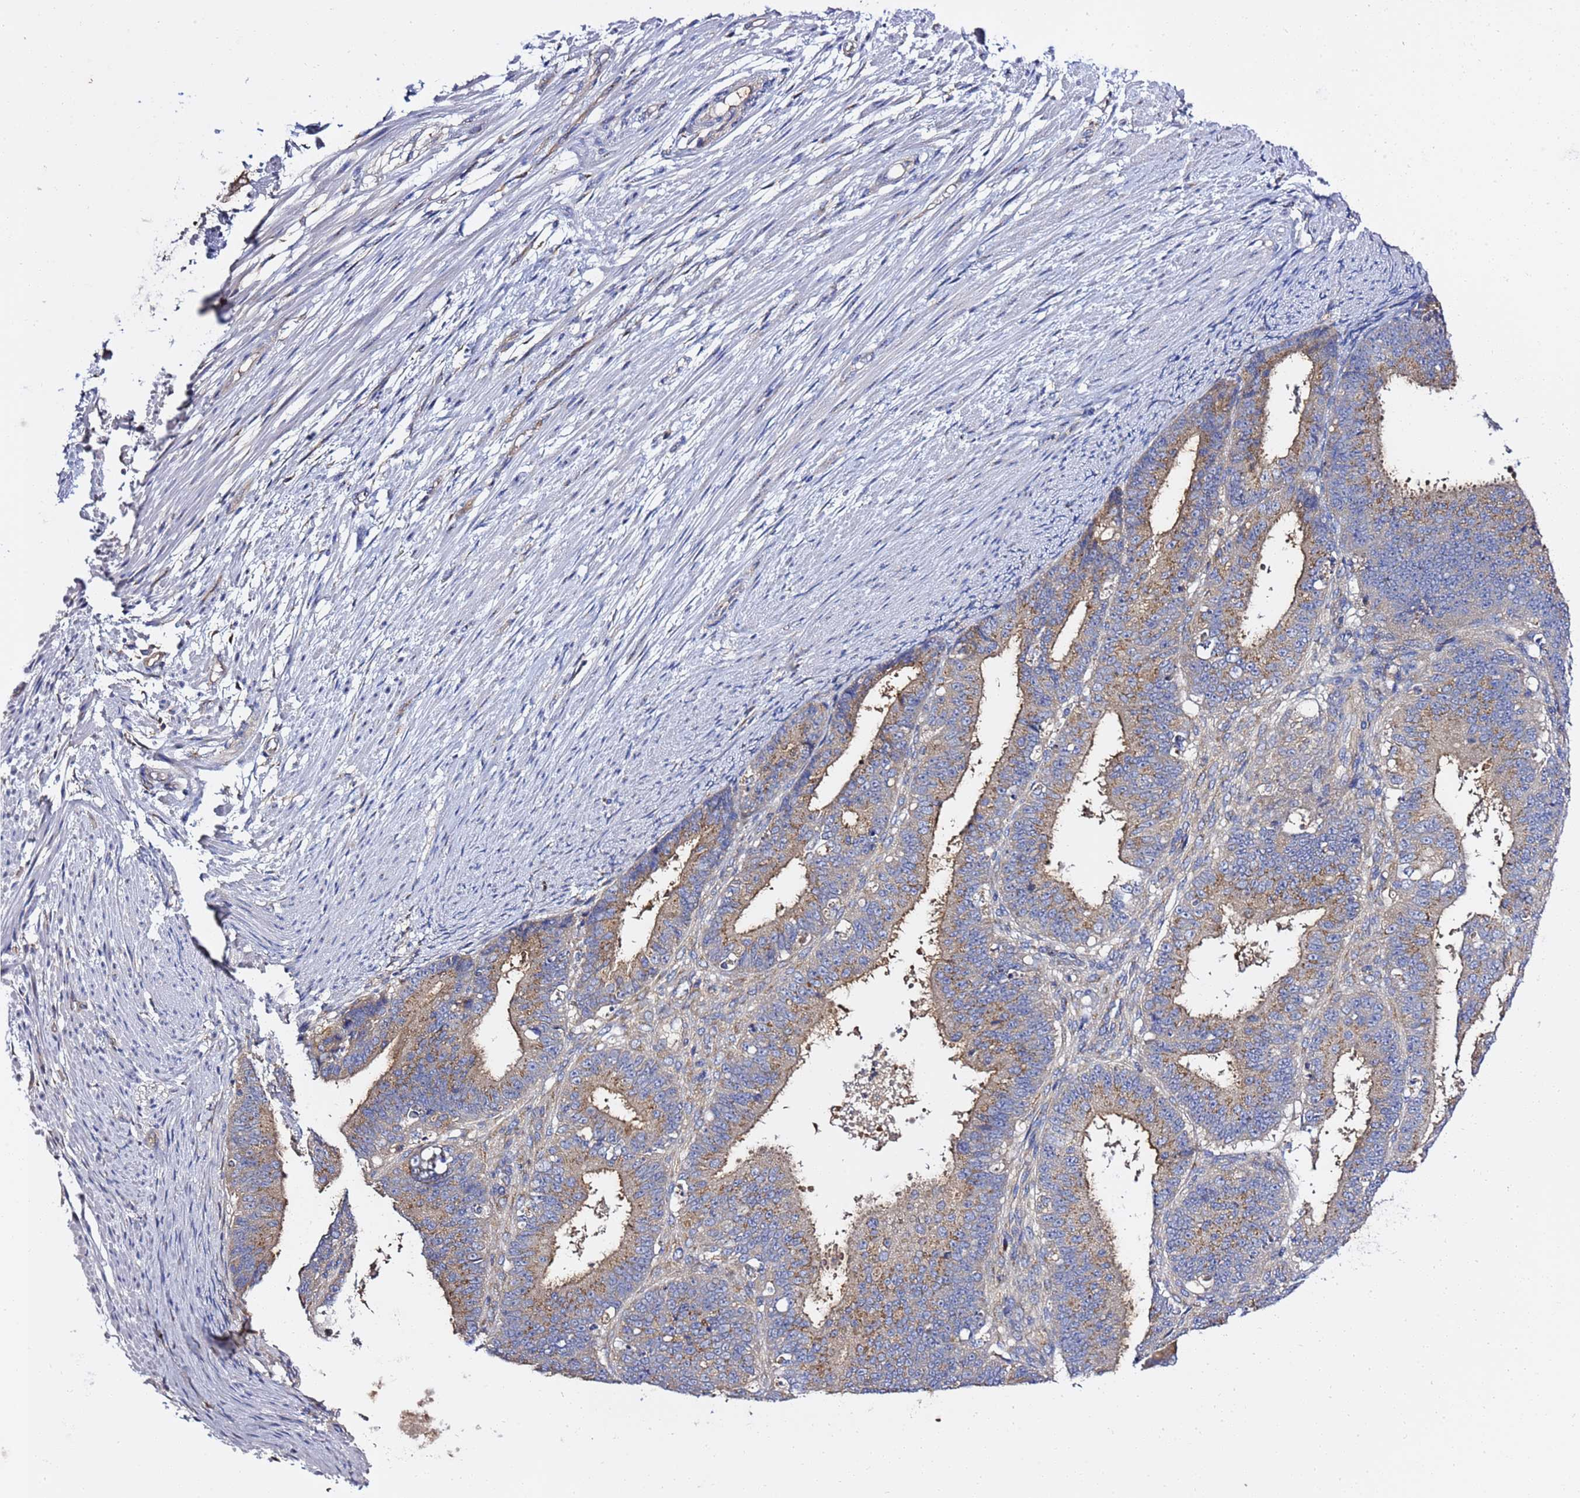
{"staining": {"intensity": "moderate", "quantity": ">75%", "location": "cytoplasmic/membranous"}, "tissue": "ovarian cancer", "cell_type": "Tumor cells", "image_type": "cancer", "snomed": [{"axis": "morphology", "description": "Carcinoma, endometroid"}, {"axis": "topography", "description": "Appendix"}, {"axis": "topography", "description": "Ovary"}], "caption": "Immunohistochemical staining of human endometroid carcinoma (ovarian) displays medium levels of moderate cytoplasmic/membranous protein positivity in about >75% of tumor cells.", "gene": "ANAPC1", "patient": {"sex": "female", "age": 42}}